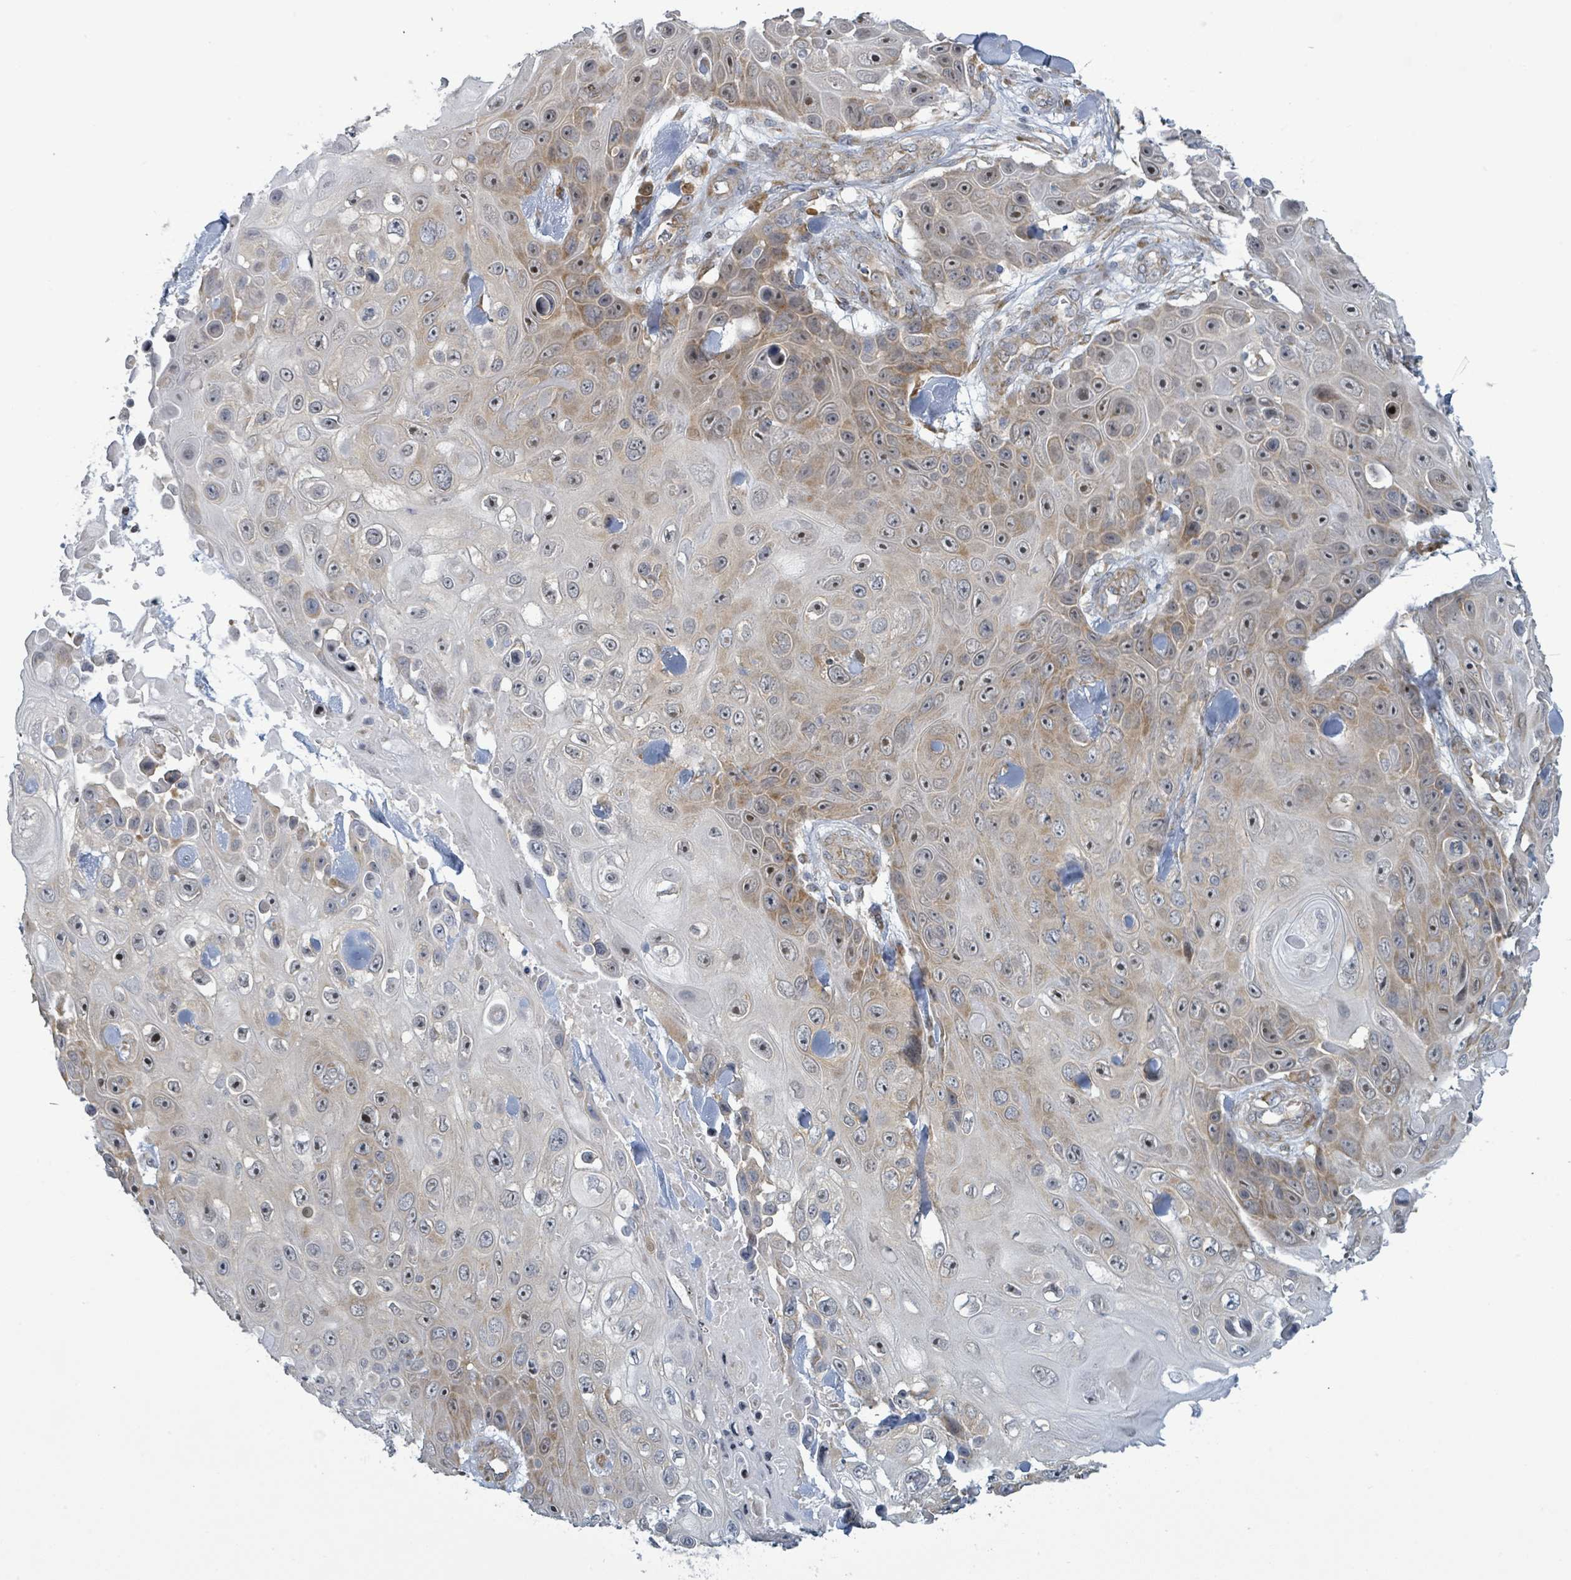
{"staining": {"intensity": "weak", "quantity": "25%-75%", "location": "cytoplasmic/membranous,nuclear"}, "tissue": "skin cancer", "cell_type": "Tumor cells", "image_type": "cancer", "snomed": [{"axis": "morphology", "description": "Squamous cell carcinoma, NOS"}, {"axis": "topography", "description": "Skin"}], "caption": "Protein staining exhibits weak cytoplasmic/membranous and nuclear staining in approximately 25%-75% of tumor cells in skin cancer. Using DAB (3,3'-diaminobenzidine) (brown) and hematoxylin (blue) stains, captured at high magnification using brightfield microscopy.", "gene": "RPL32", "patient": {"sex": "male", "age": 82}}